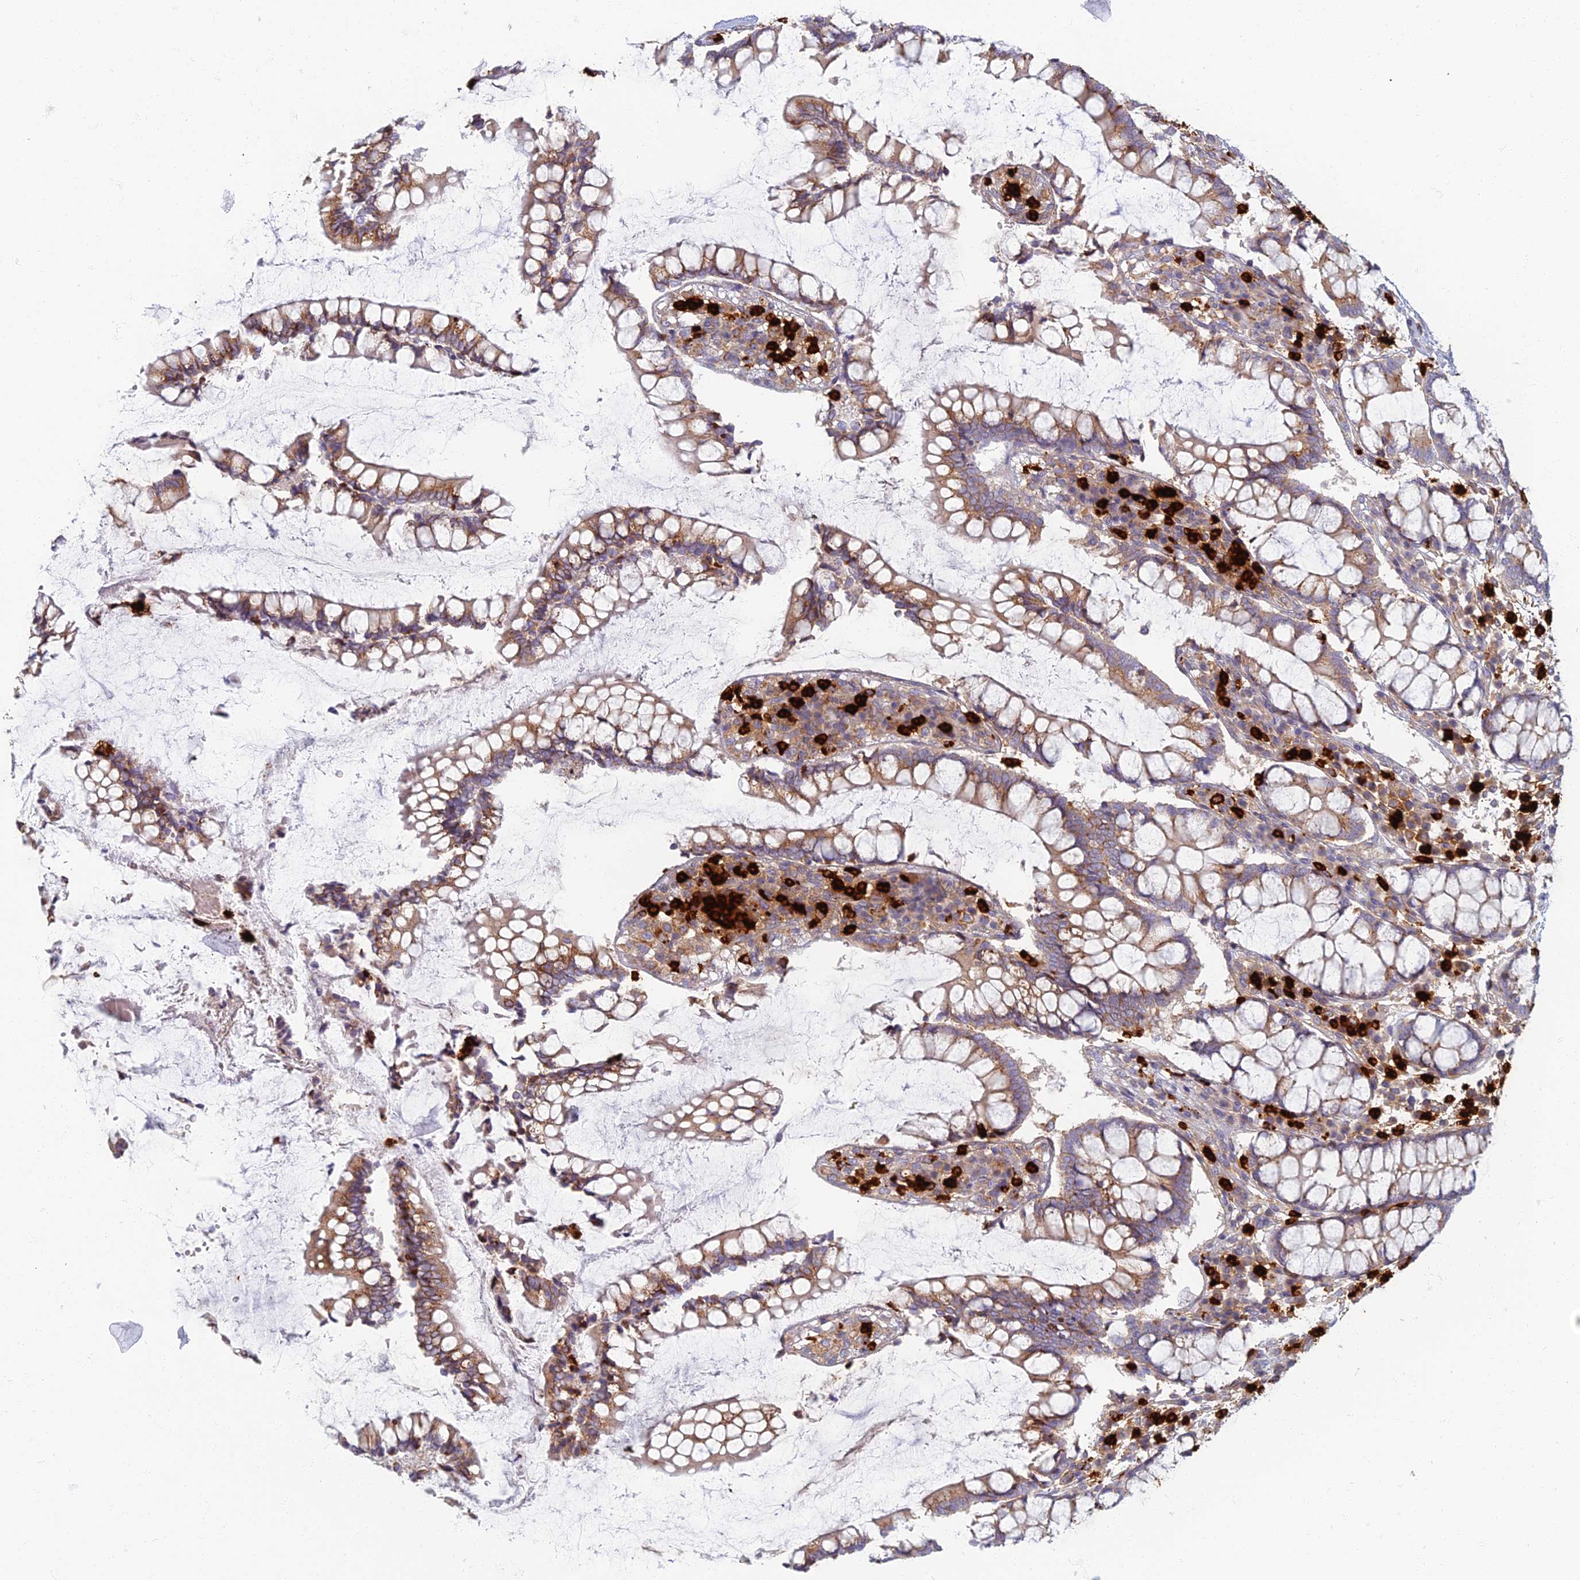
{"staining": {"intensity": "weak", "quantity": "25%-75%", "location": "cytoplasmic/membranous"}, "tissue": "colon", "cell_type": "Endothelial cells", "image_type": "normal", "snomed": [{"axis": "morphology", "description": "Normal tissue, NOS"}, {"axis": "topography", "description": "Colon"}], "caption": "Immunohistochemistry (IHC) of normal colon shows low levels of weak cytoplasmic/membranous expression in about 25%-75% of endothelial cells.", "gene": "PROX2", "patient": {"sex": "female", "age": 79}}